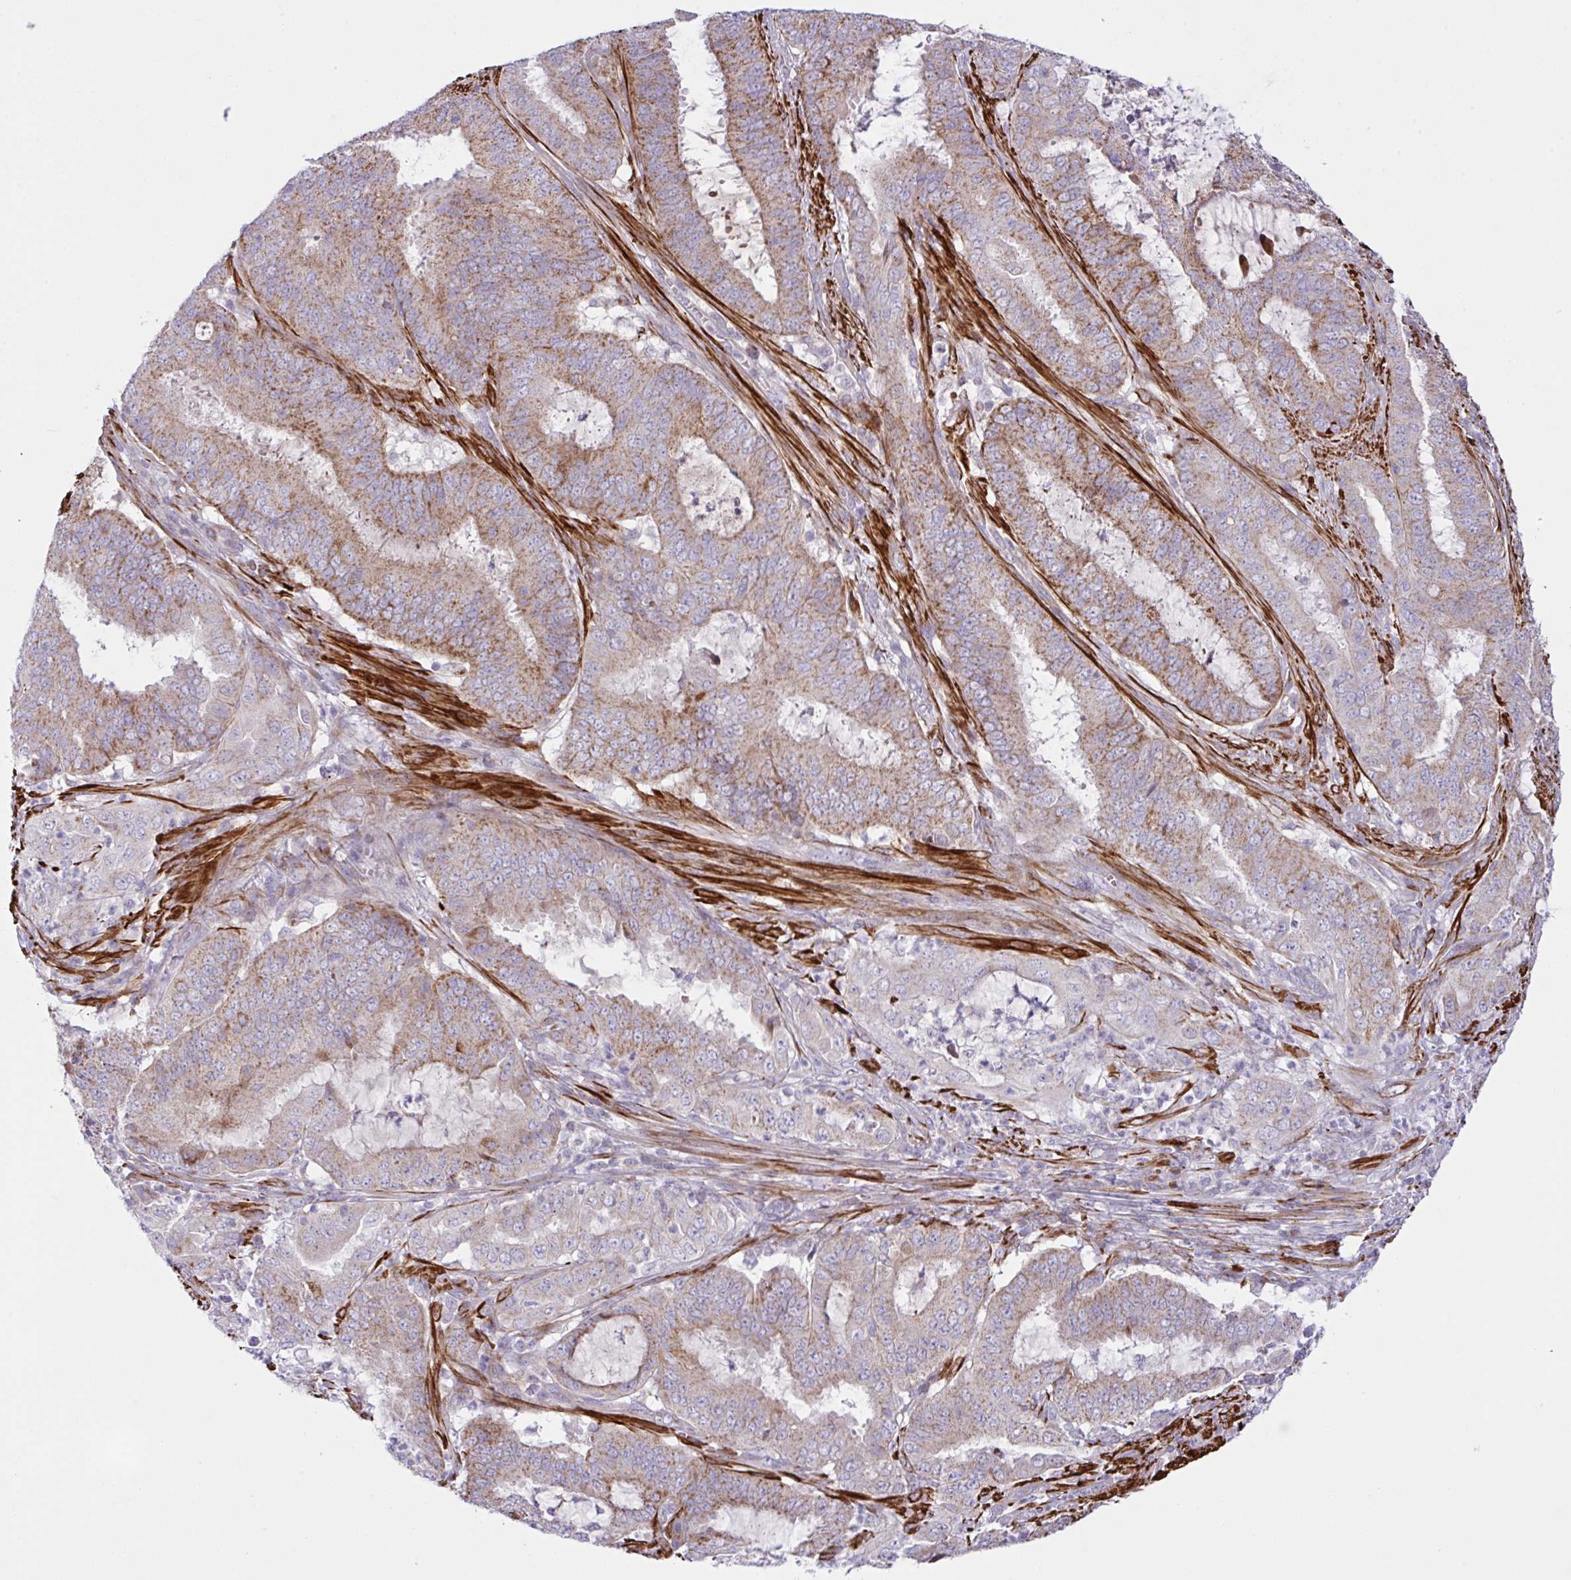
{"staining": {"intensity": "moderate", "quantity": ">75%", "location": "cytoplasmic/membranous"}, "tissue": "endometrial cancer", "cell_type": "Tumor cells", "image_type": "cancer", "snomed": [{"axis": "morphology", "description": "Adenocarcinoma, NOS"}, {"axis": "topography", "description": "Endometrium"}], "caption": "IHC image of endometrial cancer (adenocarcinoma) stained for a protein (brown), which displays medium levels of moderate cytoplasmic/membranous expression in about >75% of tumor cells.", "gene": "CHDH", "patient": {"sex": "female", "age": 51}}